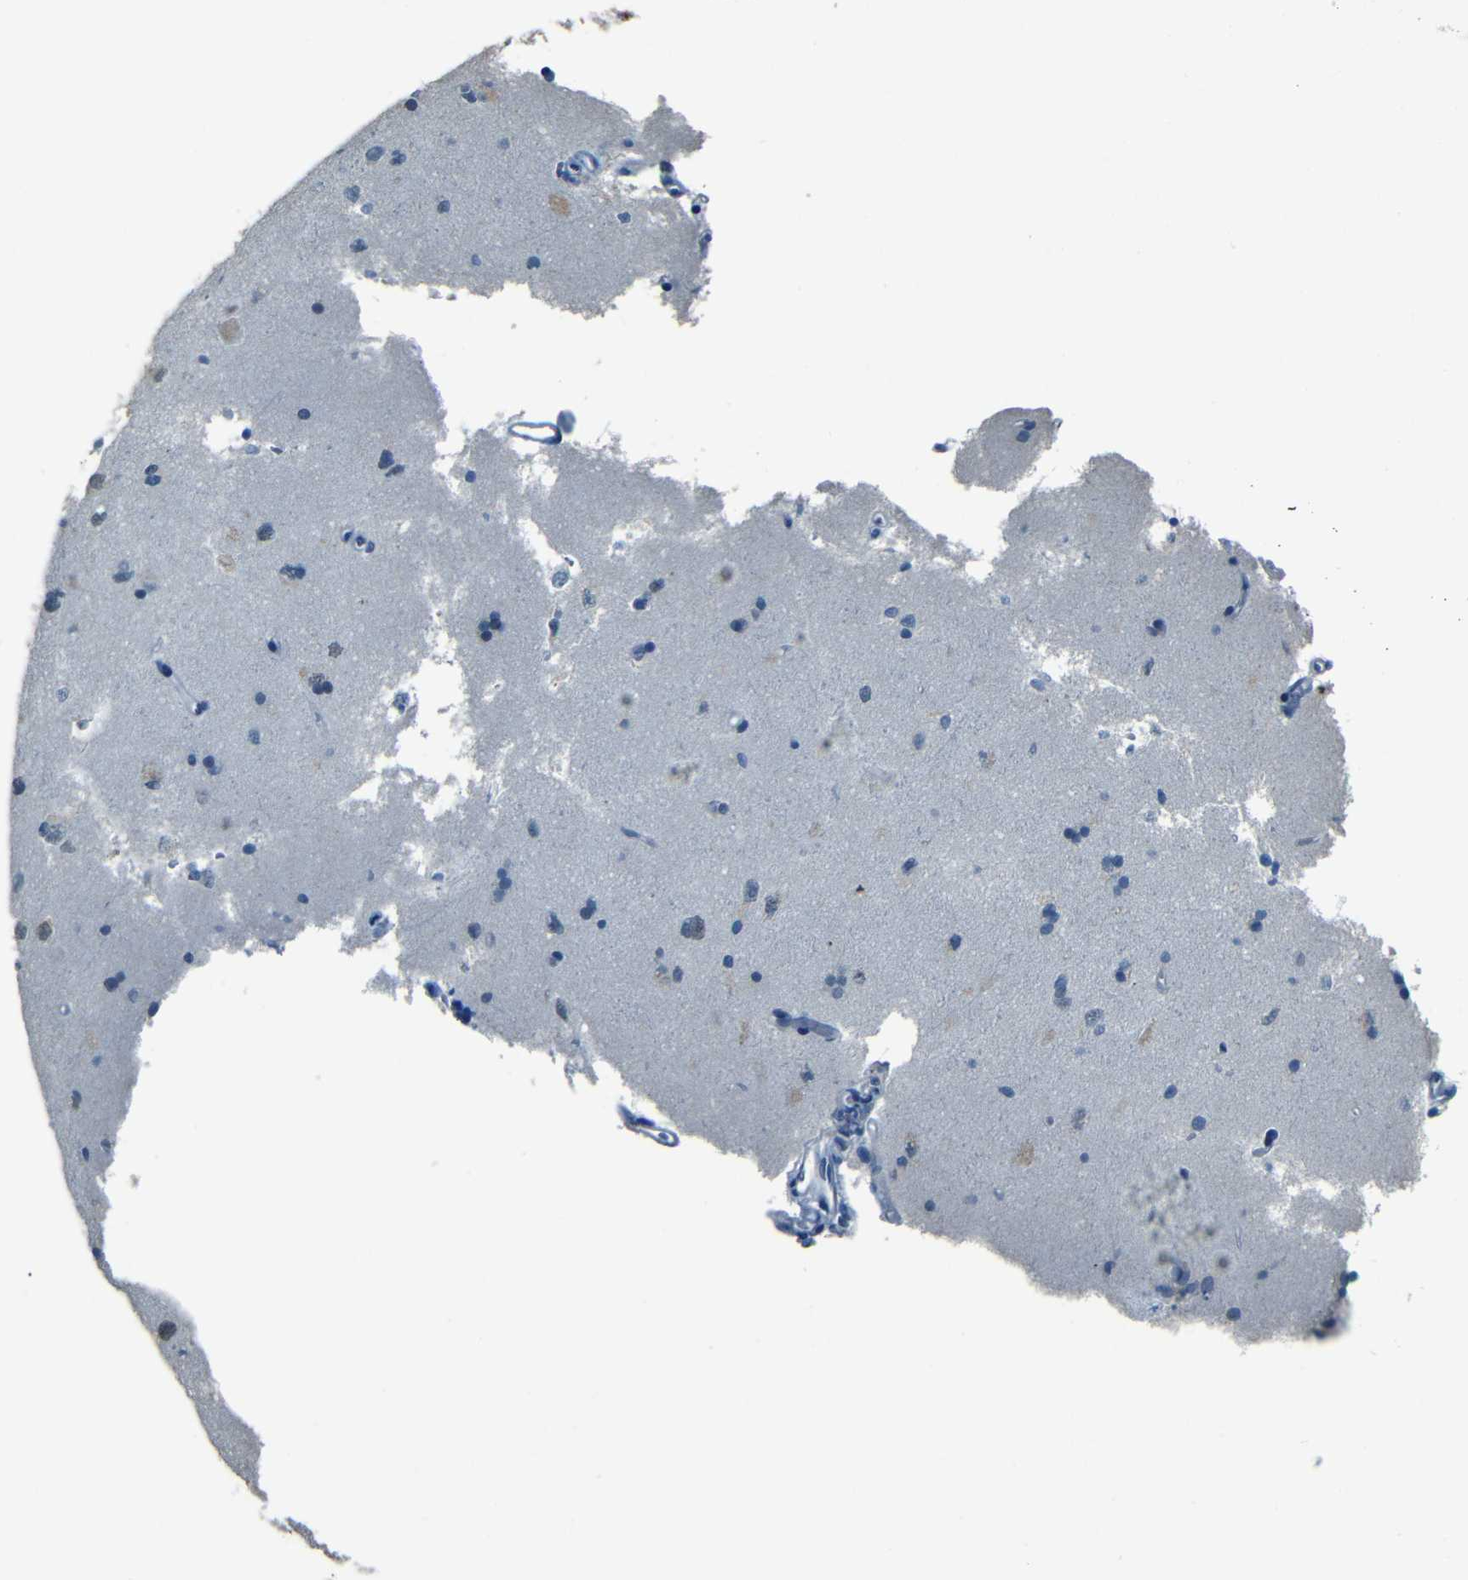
{"staining": {"intensity": "negative", "quantity": "none", "location": "none"}, "tissue": "cerebral cortex", "cell_type": "Endothelial cells", "image_type": "normal", "snomed": [{"axis": "morphology", "description": "Normal tissue, NOS"}, {"axis": "topography", "description": "Cerebral cortex"}], "caption": "A high-resolution image shows immunohistochemistry staining of unremarkable cerebral cortex, which reveals no significant expression in endothelial cells.", "gene": "ZMAT1", "patient": {"sex": "male", "age": 62}}